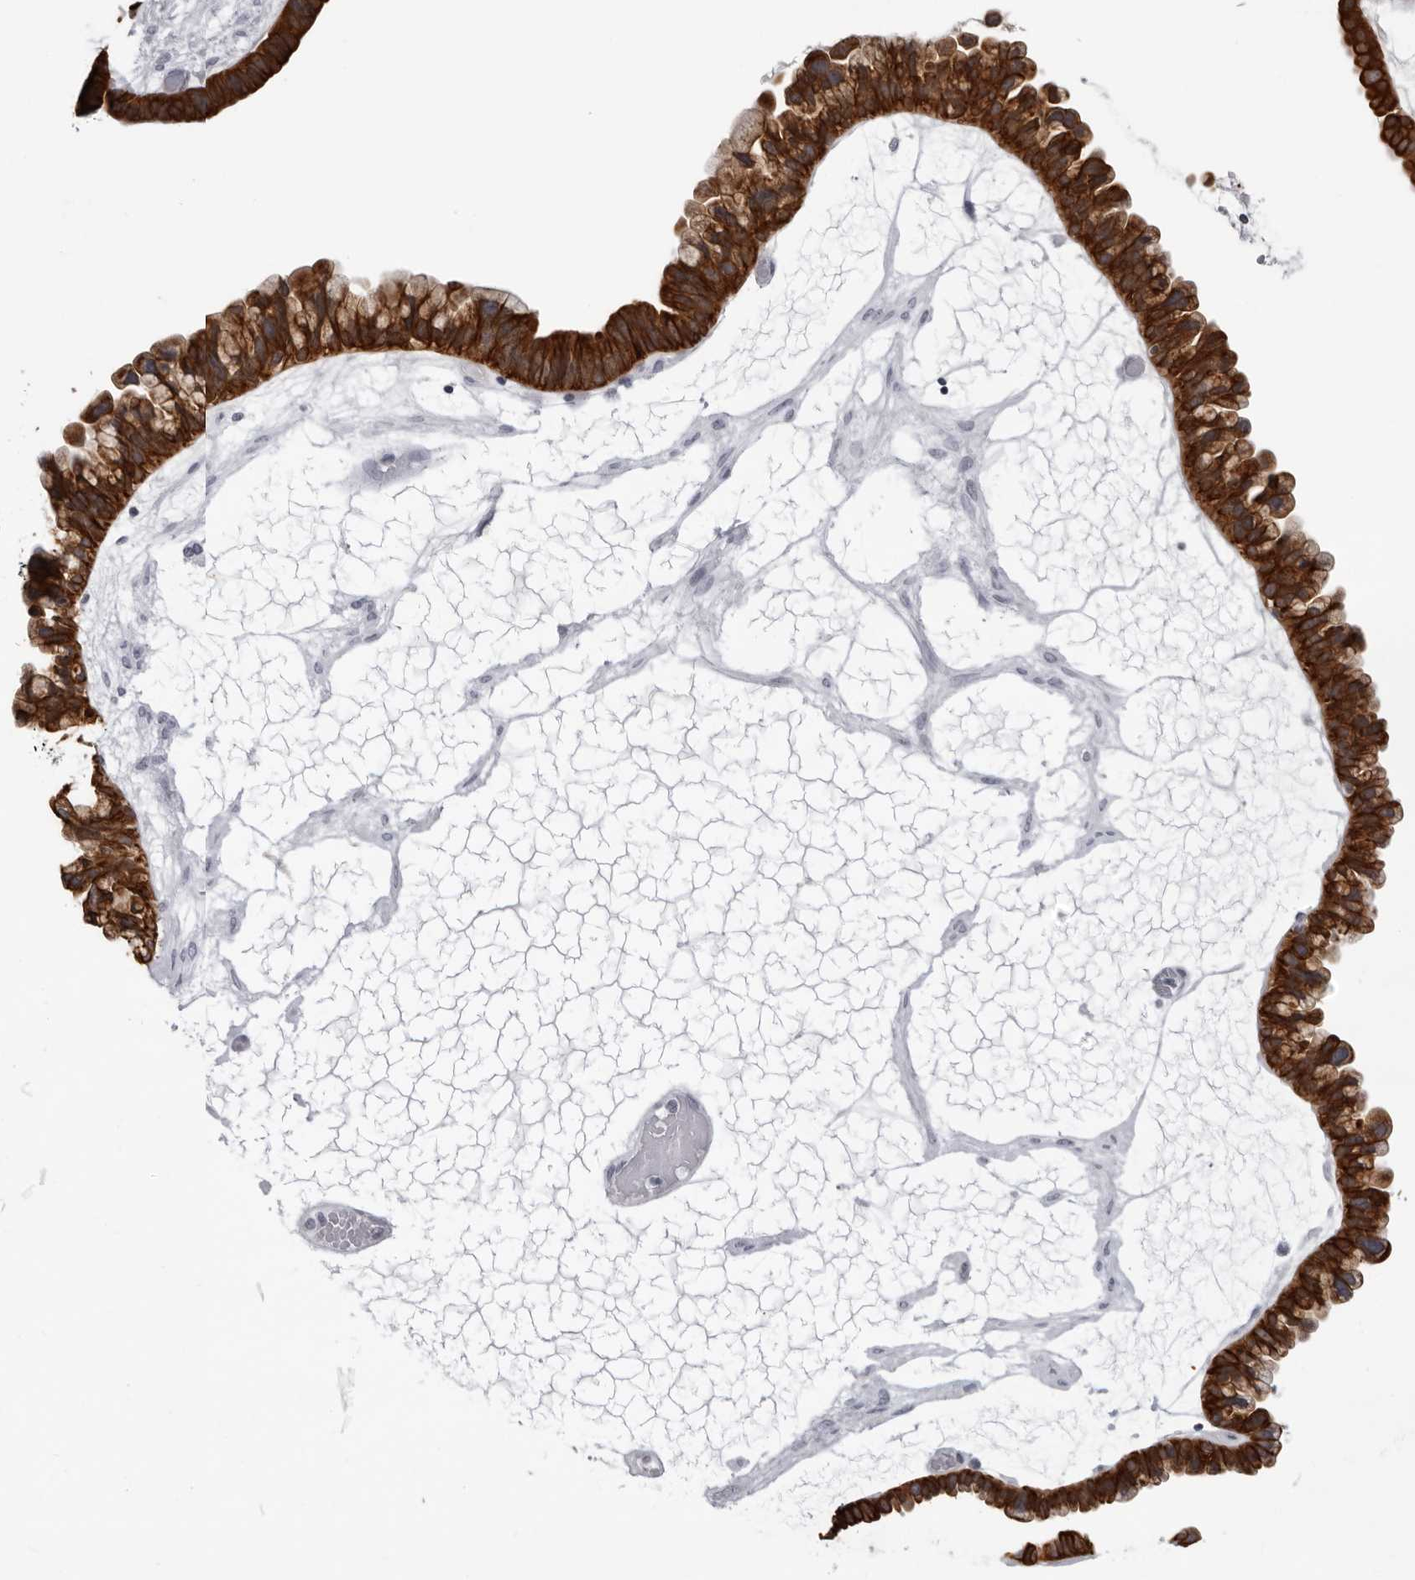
{"staining": {"intensity": "strong", "quantity": ">75%", "location": "cytoplasmic/membranous"}, "tissue": "ovarian cancer", "cell_type": "Tumor cells", "image_type": "cancer", "snomed": [{"axis": "morphology", "description": "Cystadenocarcinoma, serous, NOS"}, {"axis": "topography", "description": "Ovary"}], "caption": "An immunohistochemistry (IHC) image of tumor tissue is shown. Protein staining in brown shows strong cytoplasmic/membranous positivity in ovarian cancer within tumor cells.", "gene": "CCDC28B", "patient": {"sex": "female", "age": 56}}